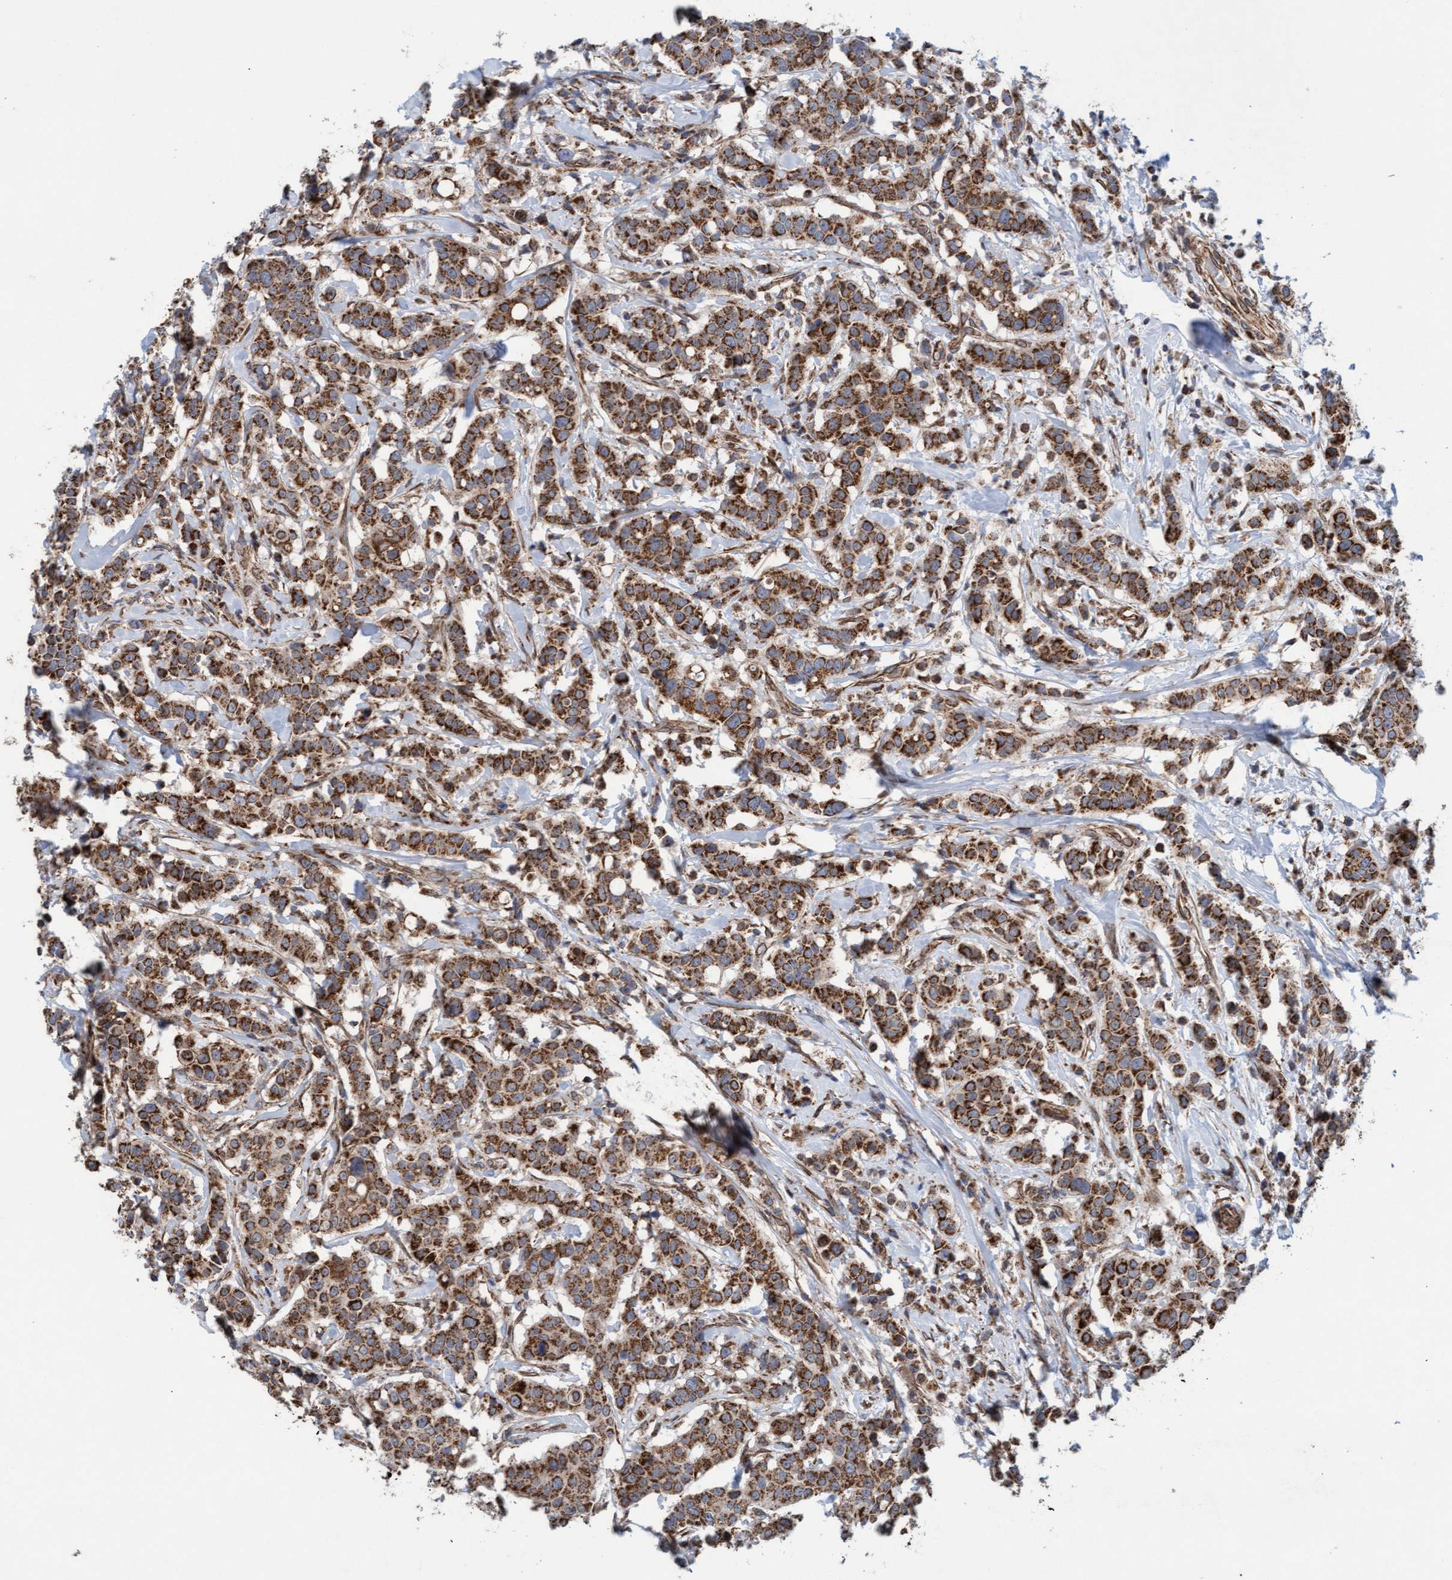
{"staining": {"intensity": "strong", "quantity": ">75%", "location": "cytoplasmic/membranous"}, "tissue": "breast cancer", "cell_type": "Tumor cells", "image_type": "cancer", "snomed": [{"axis": "morphology", "description": "Duct carcinoma"}, {"axis": "topography", "description": "Breast"}], "caption": "This image displays immunohistochemistry (IHC) staining of human breast cancer (intraductal carcinoma), with high strong cytoplasmic/membranous positivity in about >75% of tumor cells.", "gene": "MRPS23", "patient": {"sex": "female", "age": 27}}